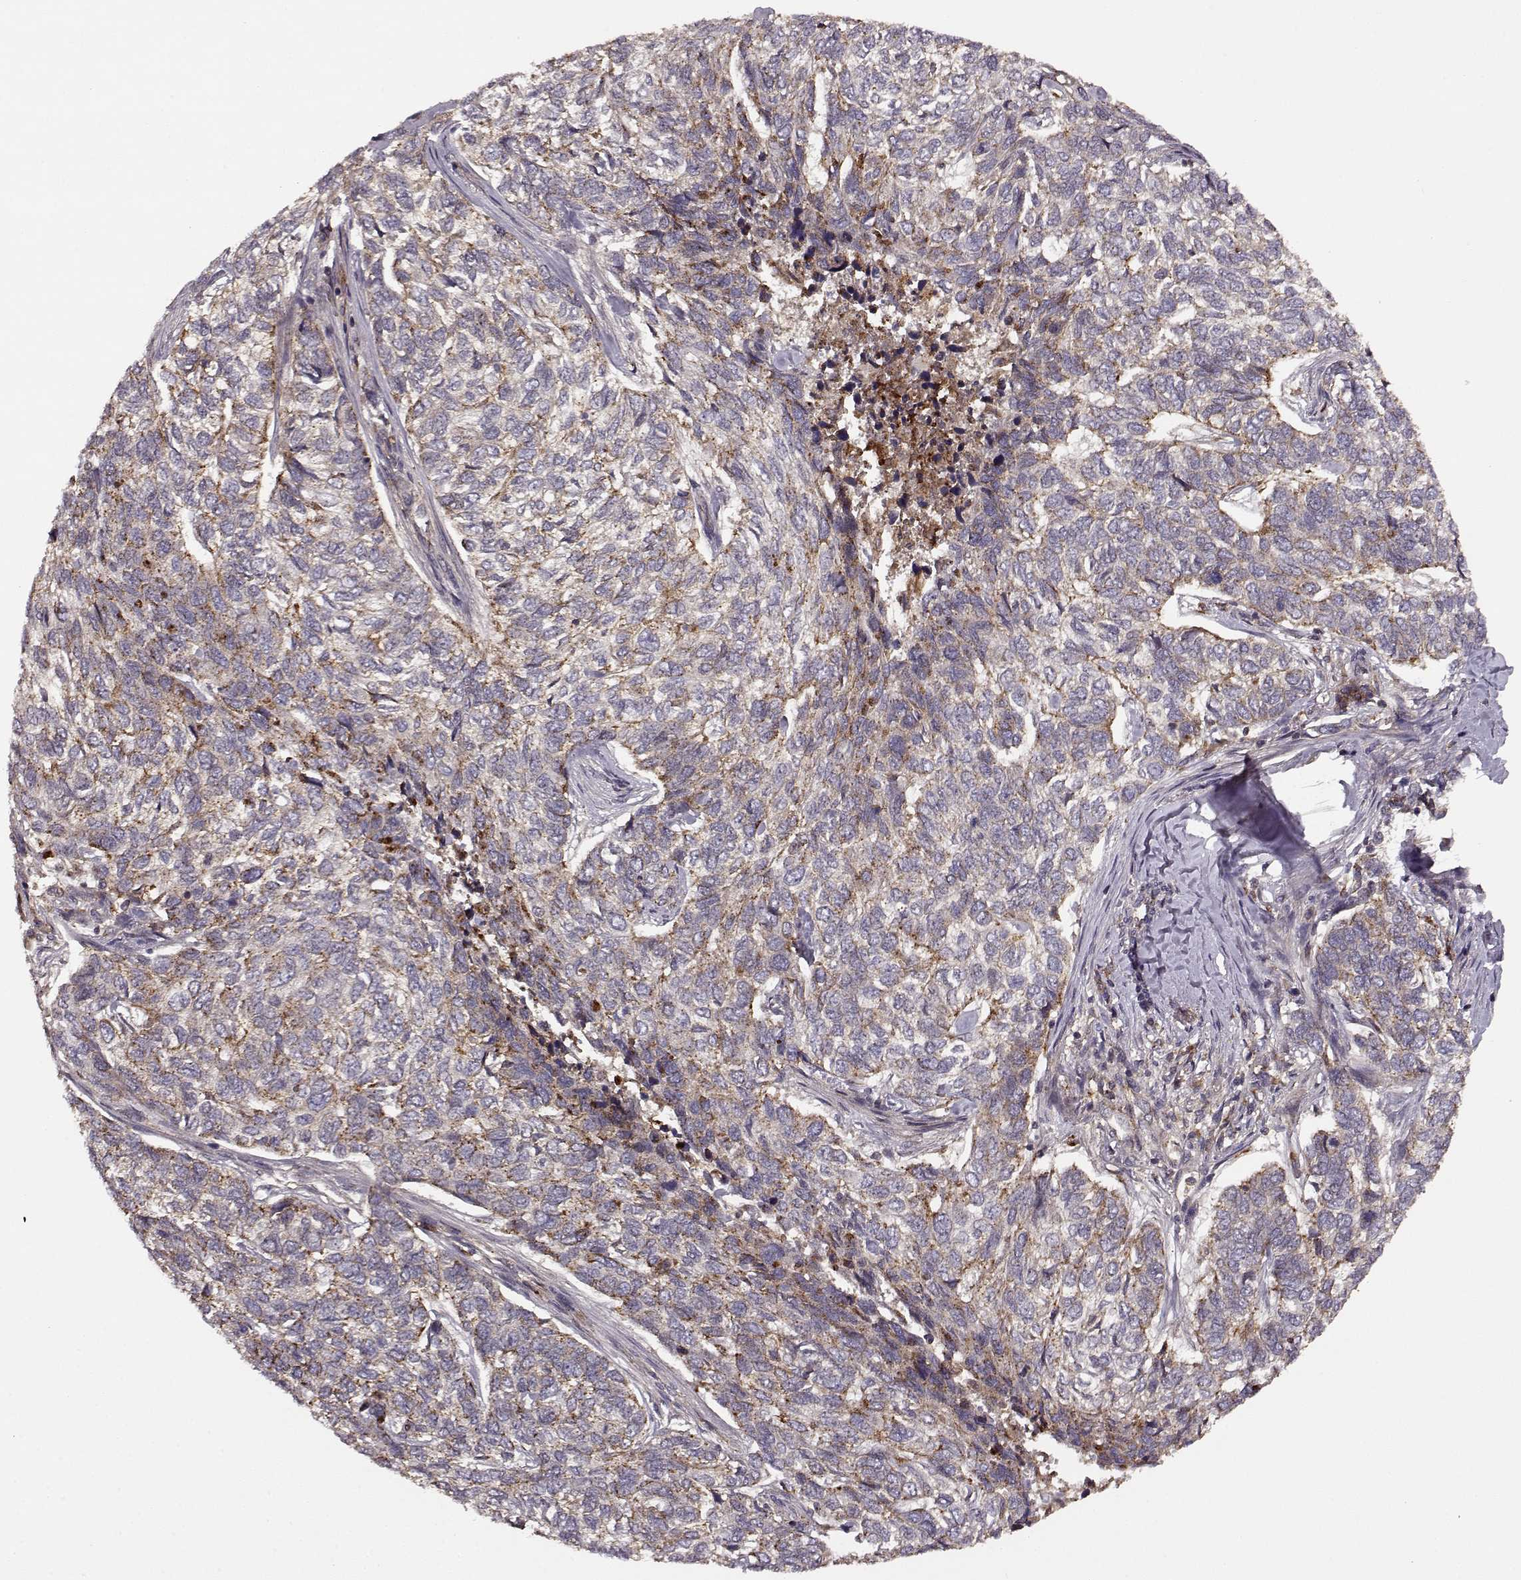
{"staining": {"intensity": "moderate", "quantity": "<25%", "location": "cytoplasmic/membranous"}, "tissue": "skin cancer", "cell_type": "Tumor cells", "image_type": "cancer", "snomed": [{"axis": "morphology", "description": "Basal cell carcinoma"}, {"axis": "topography", "description": "Skin"}], "caption": "Protein staining by IHC demonstrates moderate cytoplasmic/membranous expression in about <25% of tumor cells in basal cell carcinoma (skin). (IHC, brightfield microscopy, high magnification).", "gene": "IFRD2", "patient": {"sex": "female", "age": 65}}